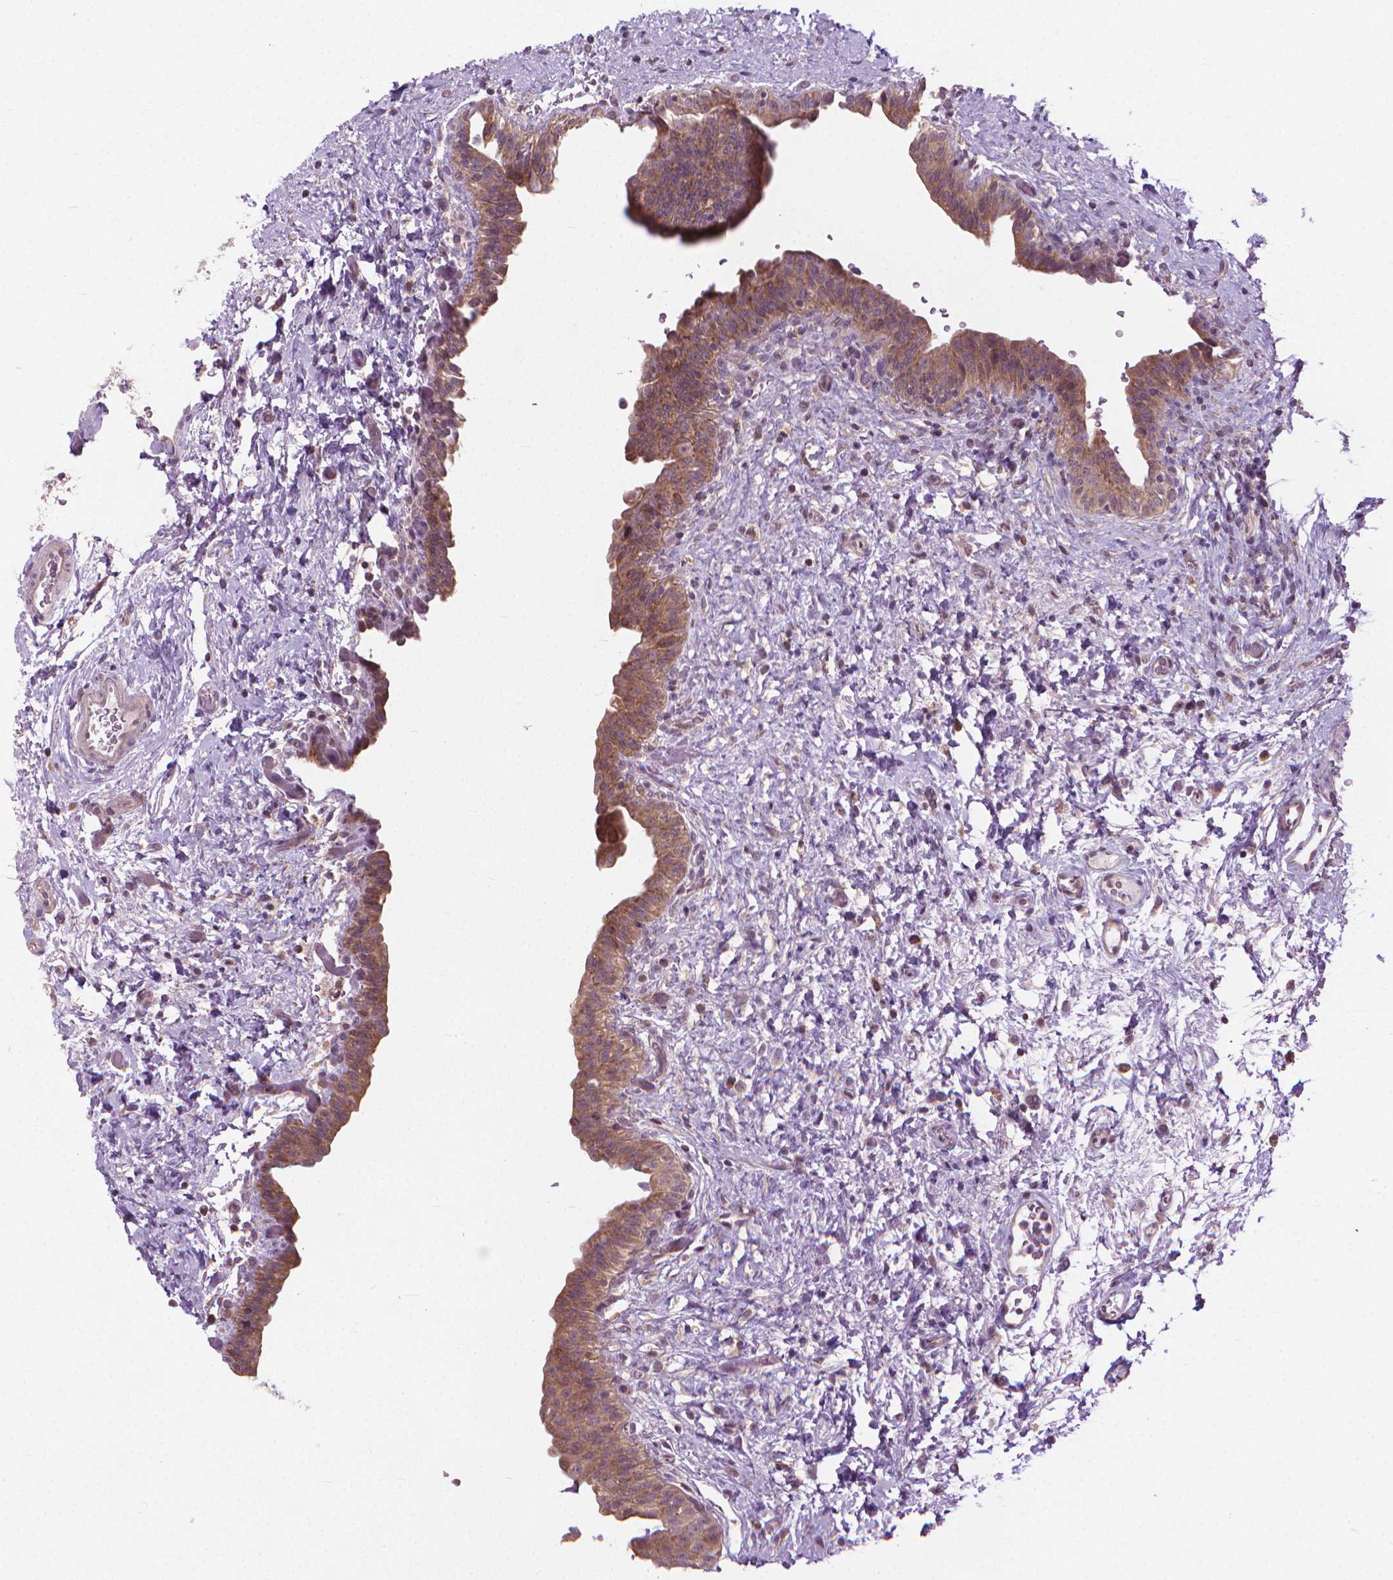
{"staining": {"intensity": "moderate", "quantity": ">75%", "location": "cytoplasmic/membranous"}, "tissue": "urinary bladder", "cell_type": "Urothelial cells", "image_type": "normal", "snomed": [{"axis": "morphology", "description": "Normal tissue, NOS"}, {"axis": "topography", "description": "Urinary bladder"}], "caption": "High-power microscopy captured an IHC image of normal urinary bladder, revealing moderate cytoplasmic/membranous staining in approximately >75% of urothelial cells.", "gene": "NUDT1", "patient": {"sex": "male", "age": 69}}